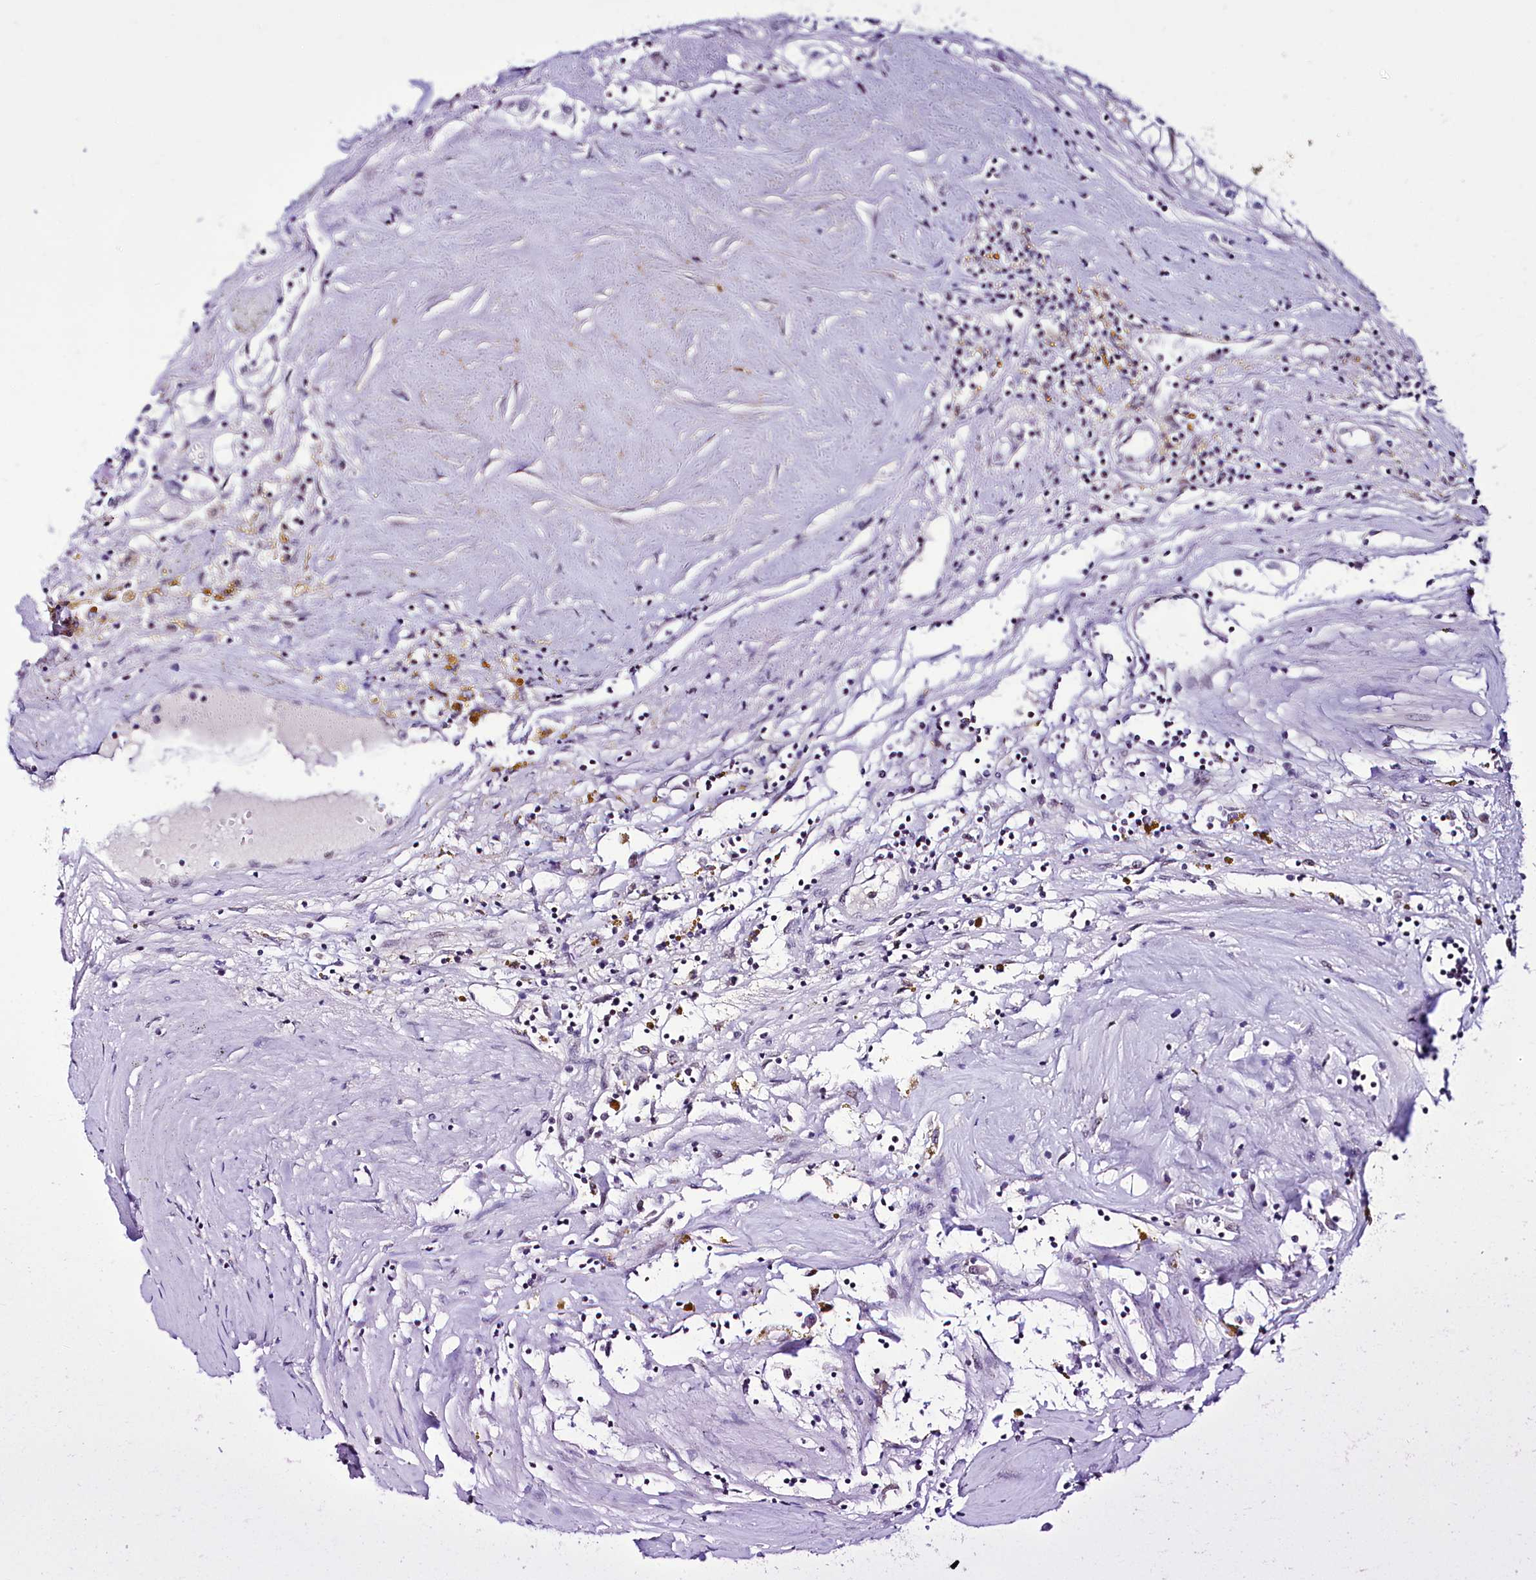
{"staining": {"intensity": "negative", "quantity": "none", "location": "none"}, "tissue": "renal cancer", "cell_type": "Tumor cells", "image_type": "cancer", "snomed": [{"axis": "morphology", "description": "Adenocarcinoma, NOS"}, {"axis": "topography", "description": "Kidney"}], "caption": "Tumor cells show no significant protein expression in adenocarcinoma (renal).", "gene": "SCAF11", "patient": {"sex": "male", "age": 56}}